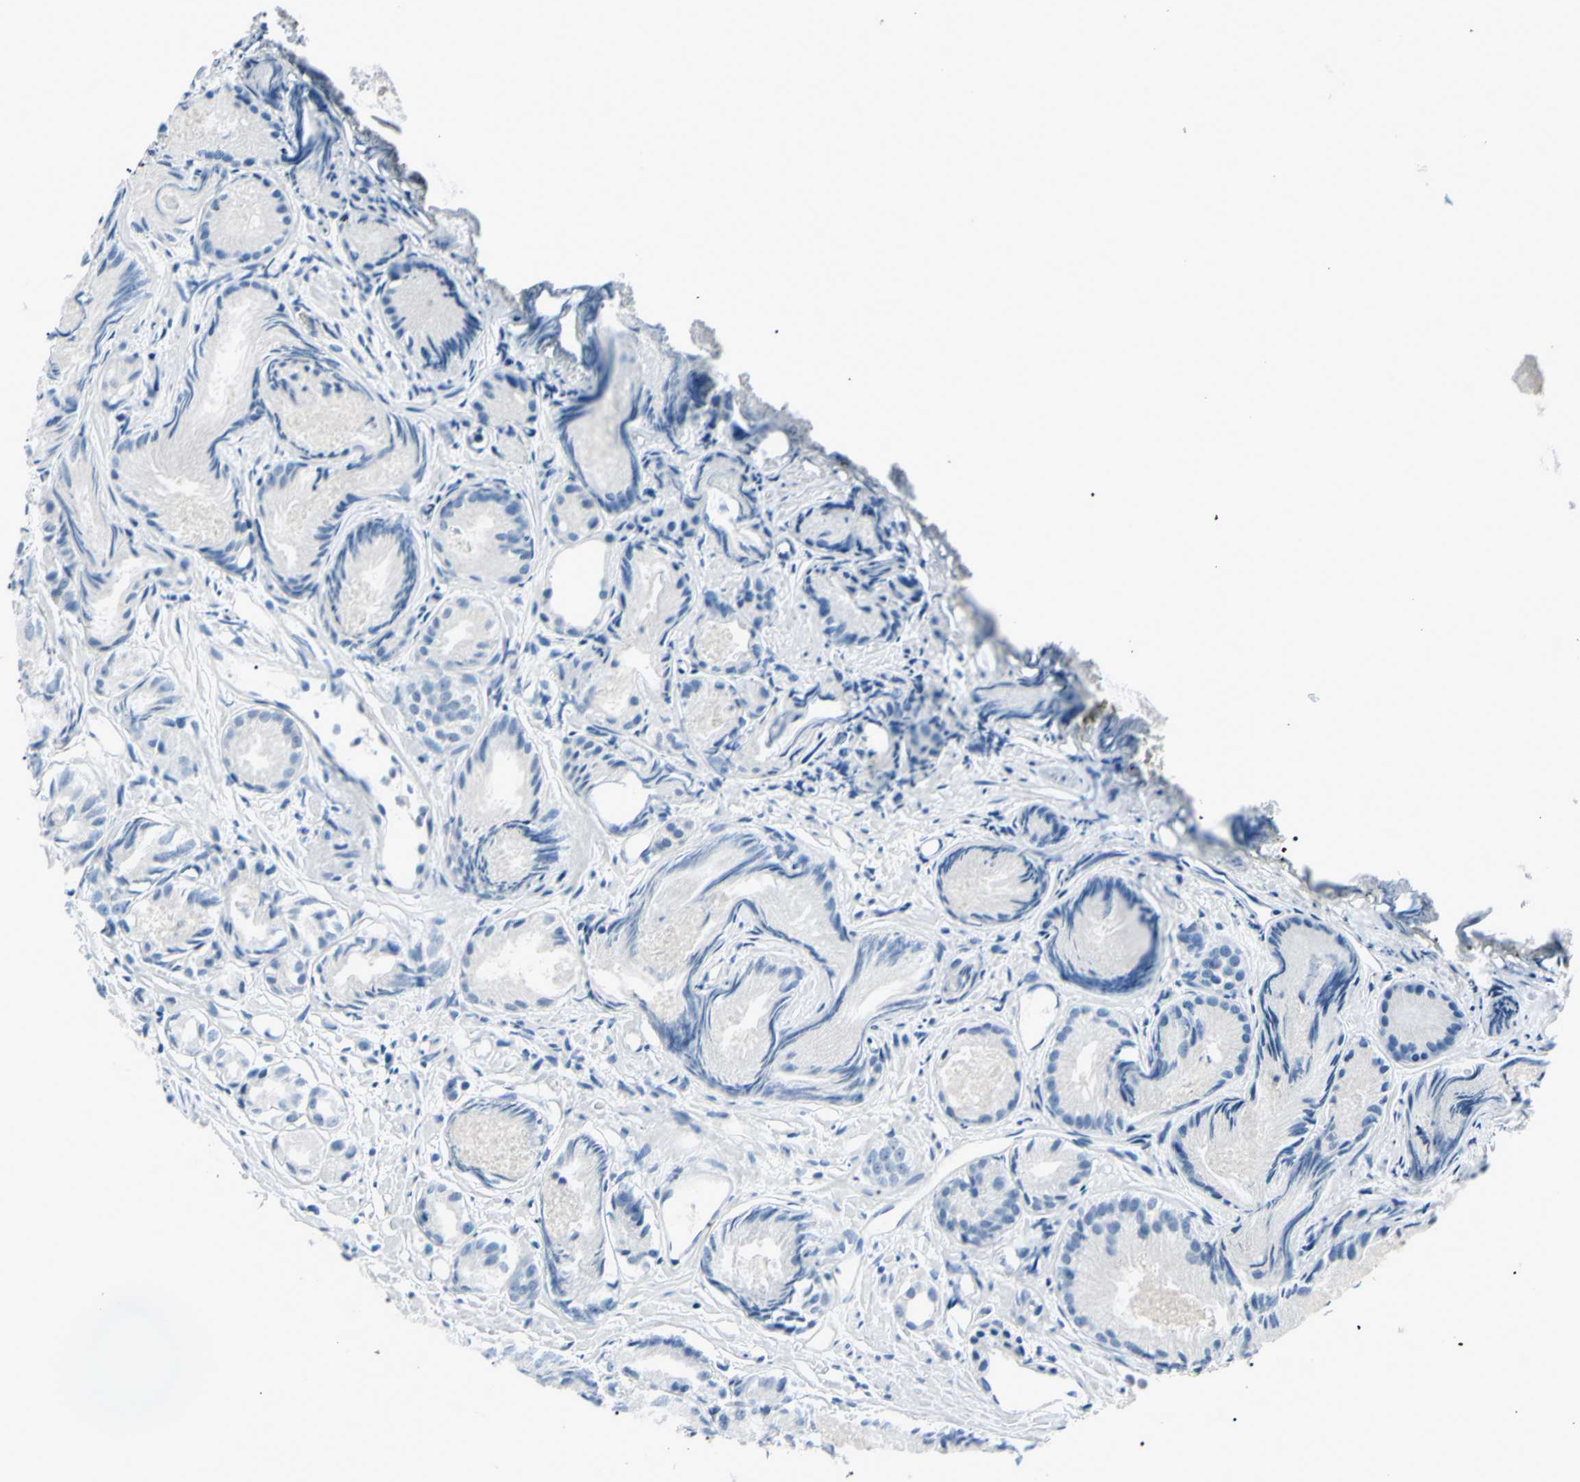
{"staining": {"intensity": "negative", "quantity": "none", "location": "none"}, "tissue": "prostate cancer", "cell_type": "Tumor cells", "image_type": "cancer", "snomed": [{"axis": "morphology", "description": "Adenocarcinoma, Low grade"}, {"axis": "topography", "description": "Prostate"}], "caption": "Tumor cells are negative for protein expression in human prostate cancer. Nuclei are stained in blue.", "gene": "PGK1", "patient": {"sex": "male", "age": 72}}